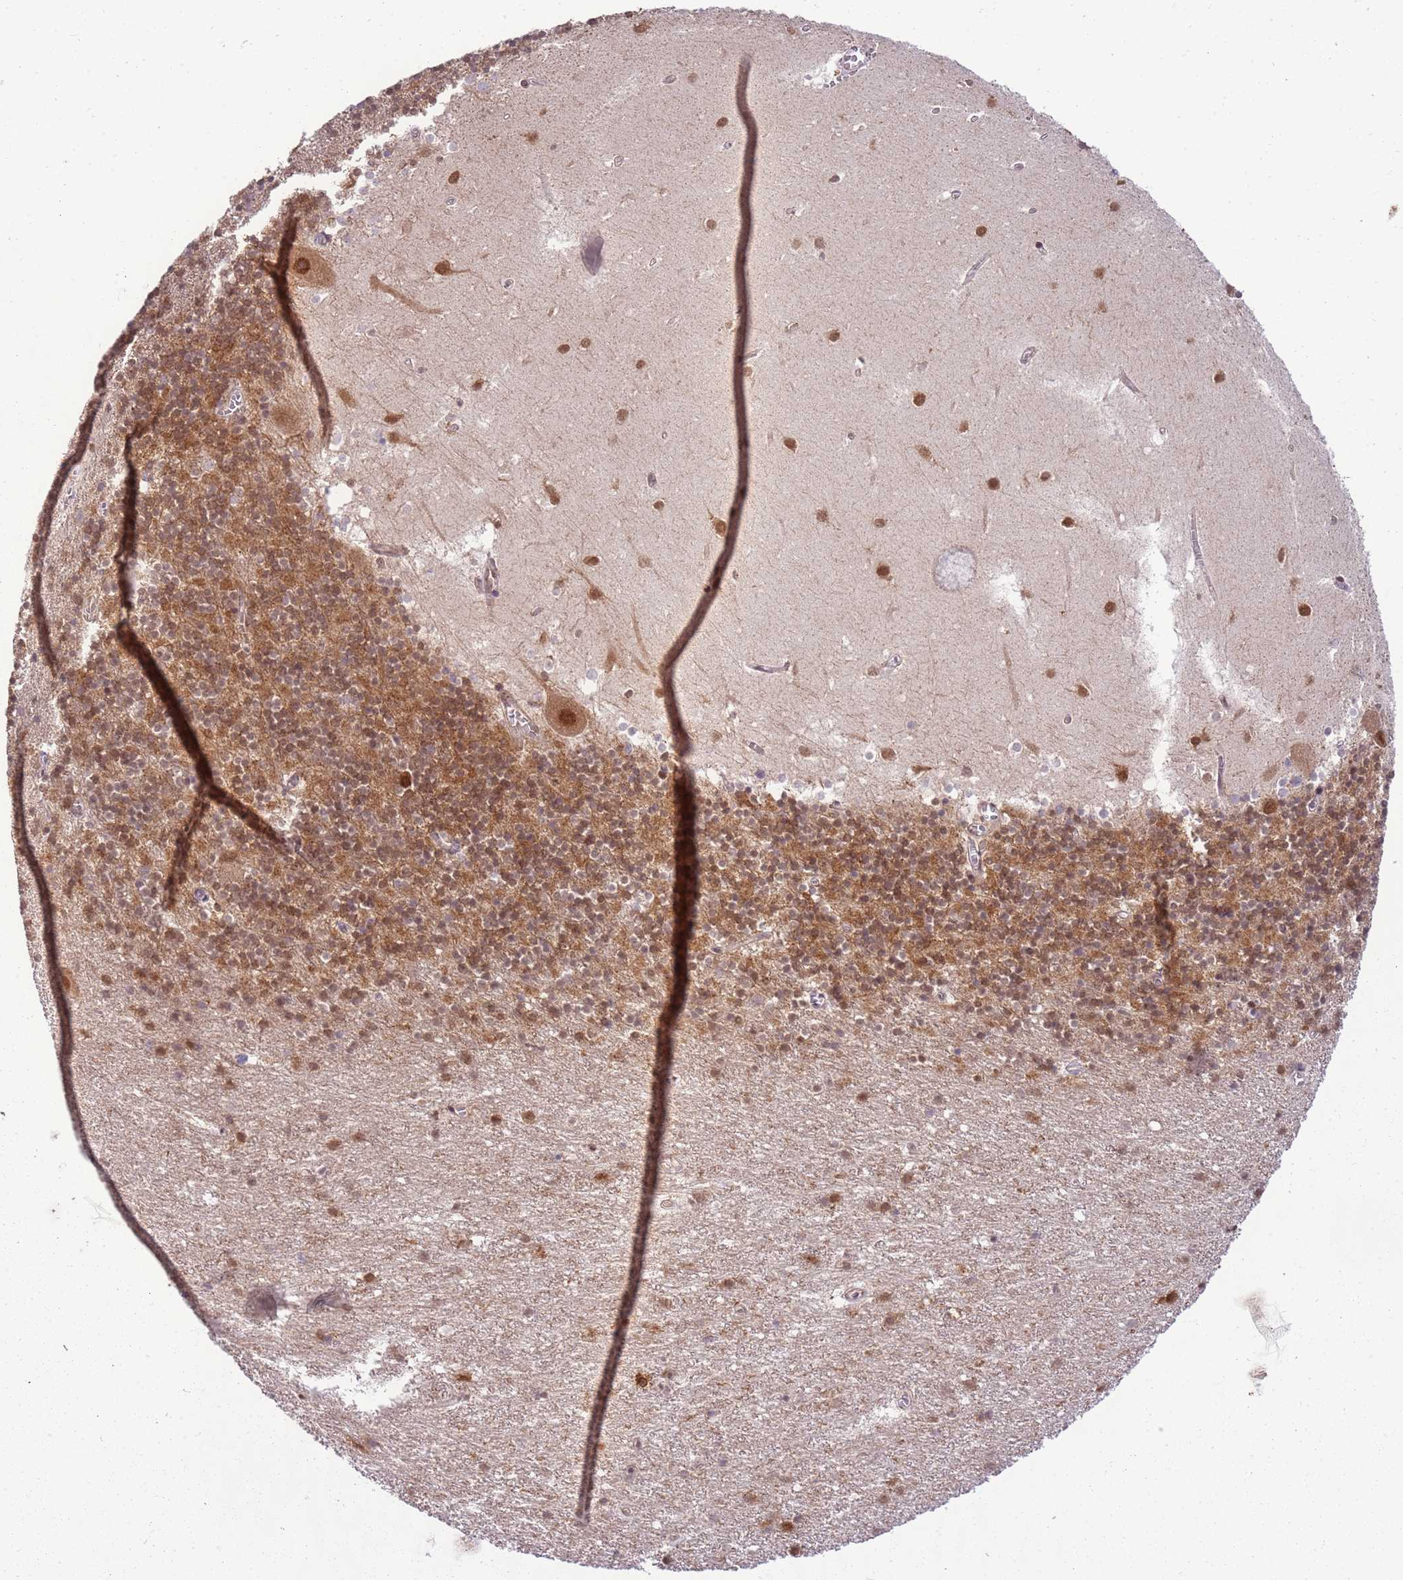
{"staining": {"intensity": "moderate", "quantity": ">75%", "location": "cytoplasmic/membranous,nuclear"}, "tissue": "cerebellum", "cell_type": "Cells in granular layer", "image_type": "normal", "snomed": [{"axis": "morphology", "description": "Normal tissue, NOS"}, {"axis": "topography", "description": "Cerebellum"}], "caption": "Immunohistochemistry of unremarkable cerebellum reveals medium levels of moderate cytoplasmic/membranous,nuclear staining in approximately >75% of cells in granular layer.", "gene": "CEP170", "patient": {"sex": "male", "age": 54}}